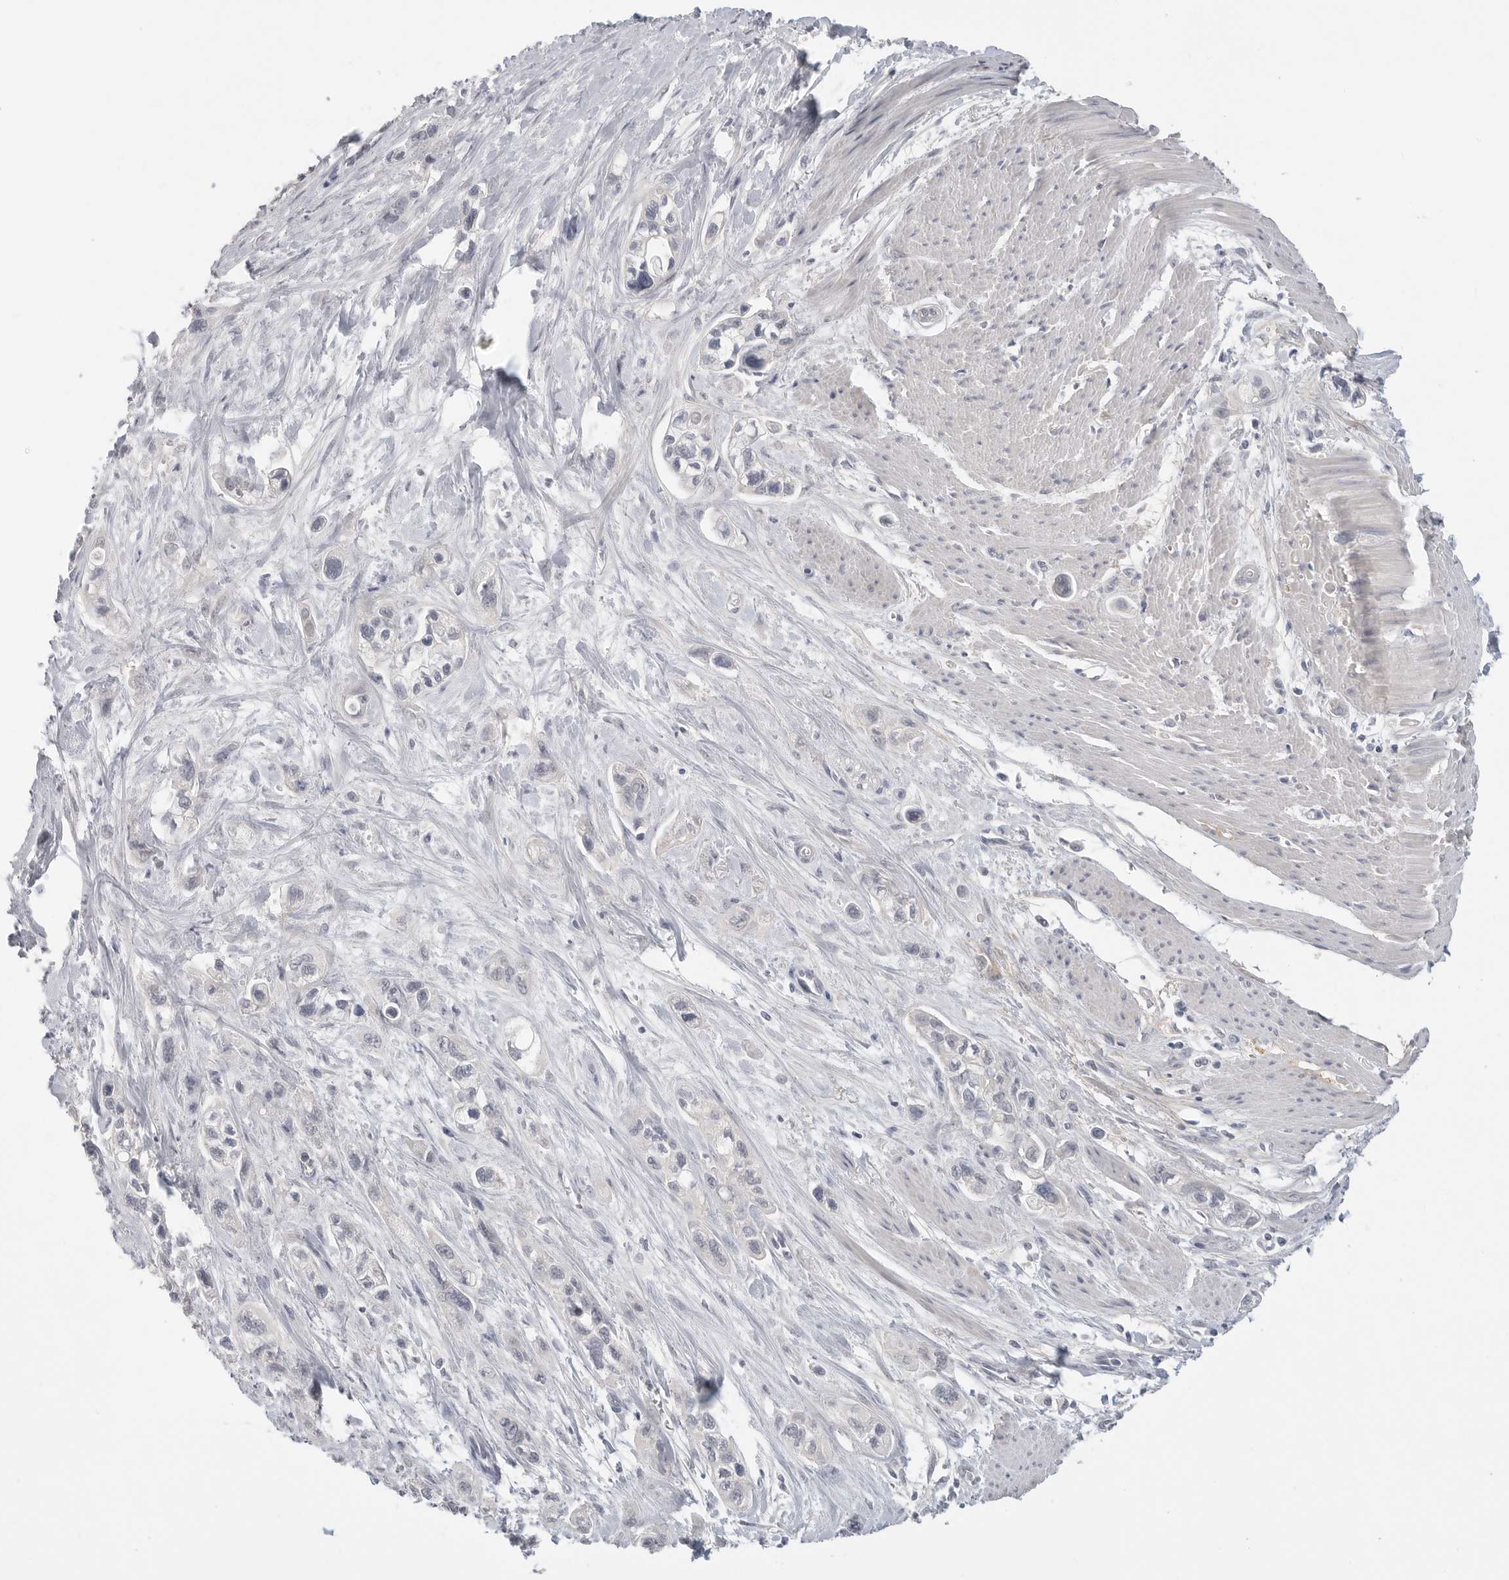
{"staining": {"intensity": "negative", "quantity": "none", "location": "none"}, "tissue": "pancreatic cancer", "cell_type": "Tumor cells", "image_type": "cancer", "snomed": [{"axis": "morphology", "description": "Adenocarcinoma, NOS"}, {"axis": "topography", "description": "Pancreas"}], "caption": "There is no significant expression in tumor cells of adenocarcinoma (pancreatic). (DAB (3,3'-diaminobenzidine) IHC with hematoxylin counter stain).", "gene": "FBN2", "patient": {"sex": "male", "age": 74}}